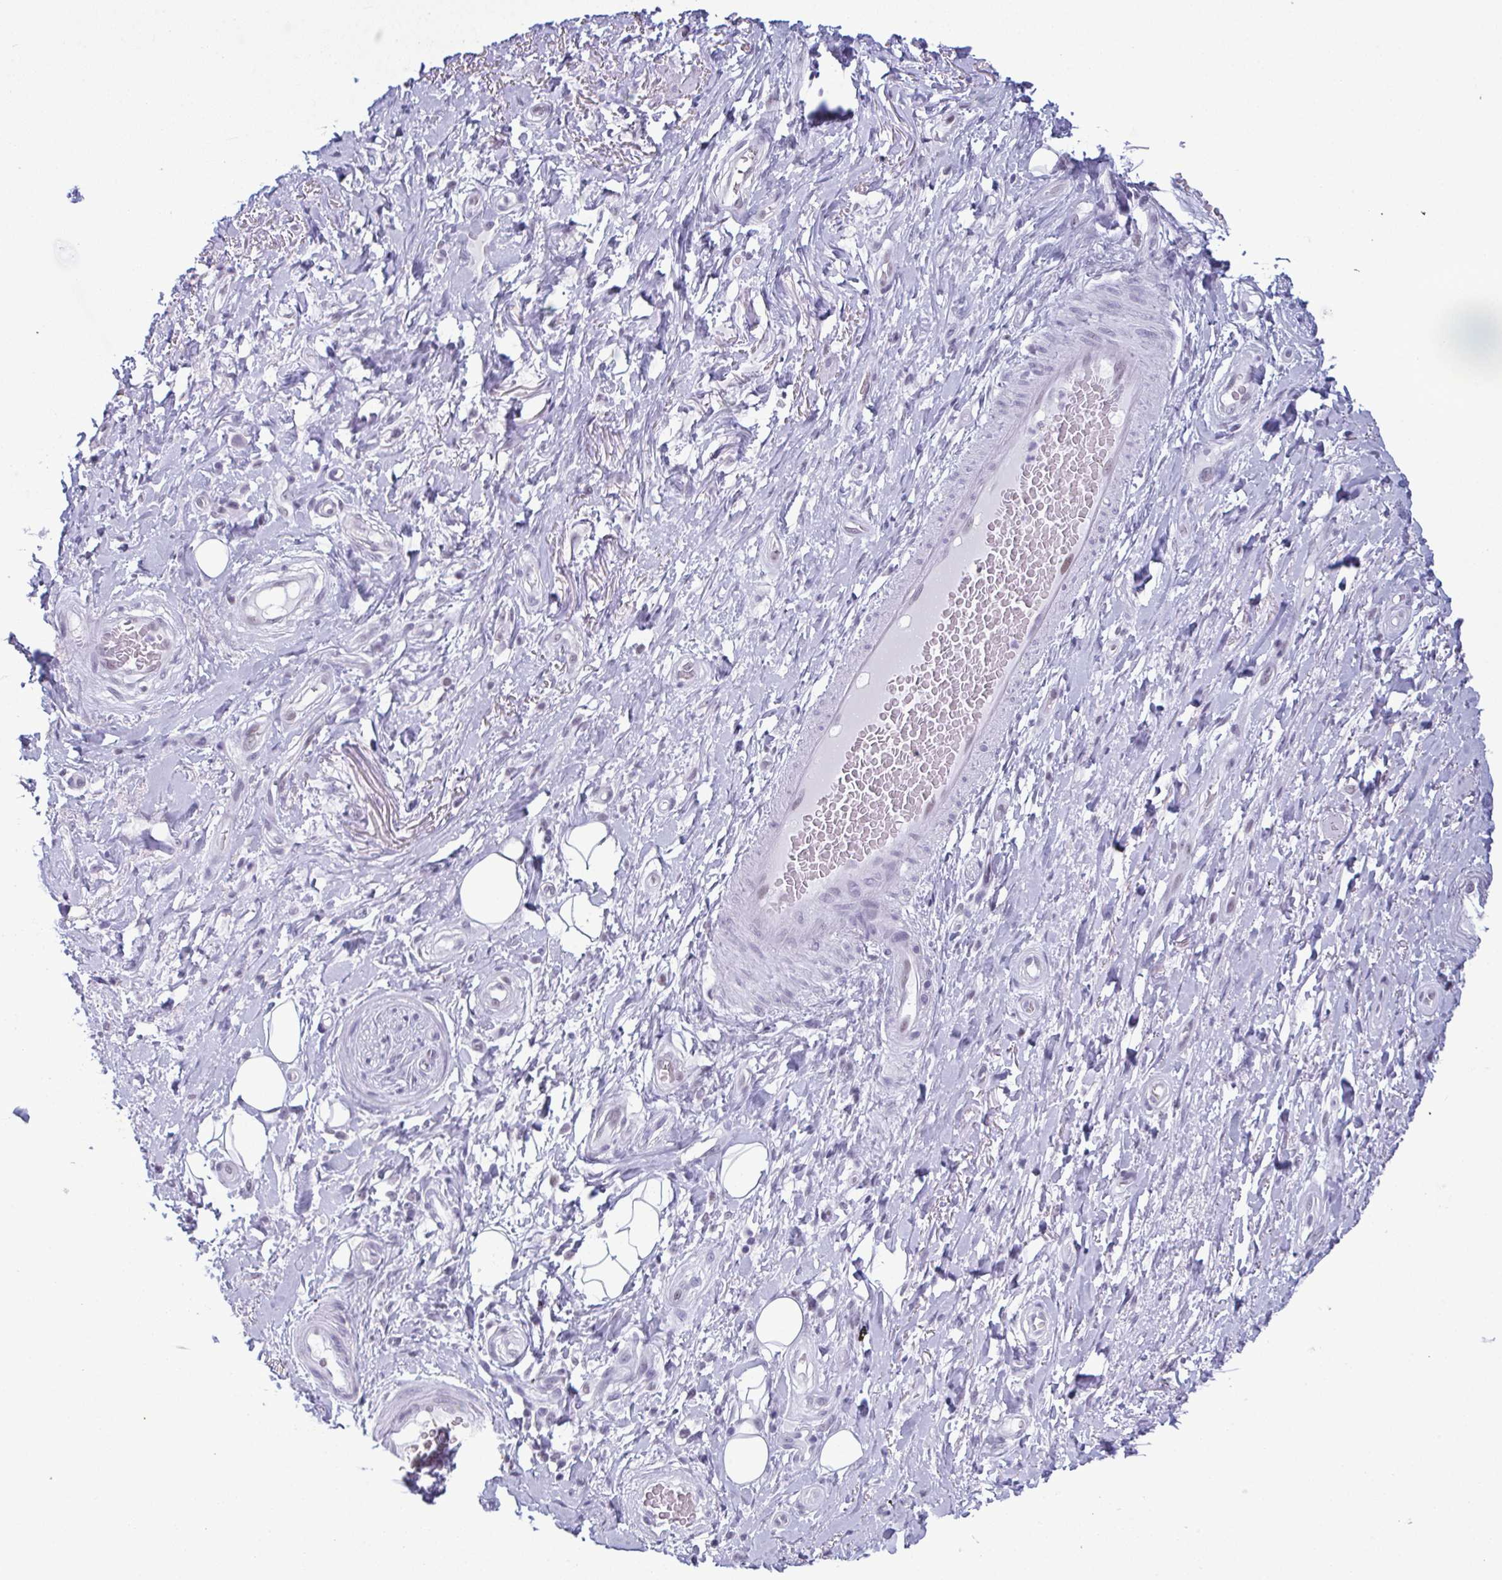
{"staining": {"intensity": "negative", "quantity": "none", "location": "none"}, "tissue": "adipose tissue", "cell_type": "Adipocytes", "image_type": "normal", "snomed": [{"axis": "morphology", "description": "Normal tissue, NOS"}, {"axis": "topography", "description": "Anal"}, {"axis": "topography", "description": "Peripheral nerve tissue"}], "caption": "High magnification brightfield microscopy of unremarkable adipose tissue stained with DAB (3,3'-diaminobenzidine) (brown) and counterstained with hematoxylin (blue): adipocytes show no significant positivity. (Brightfield microscopy of DAB immunohistochemistry at high magnification).", "gene": "RBM7", "patient": {"sex": "male", "age": 53}}